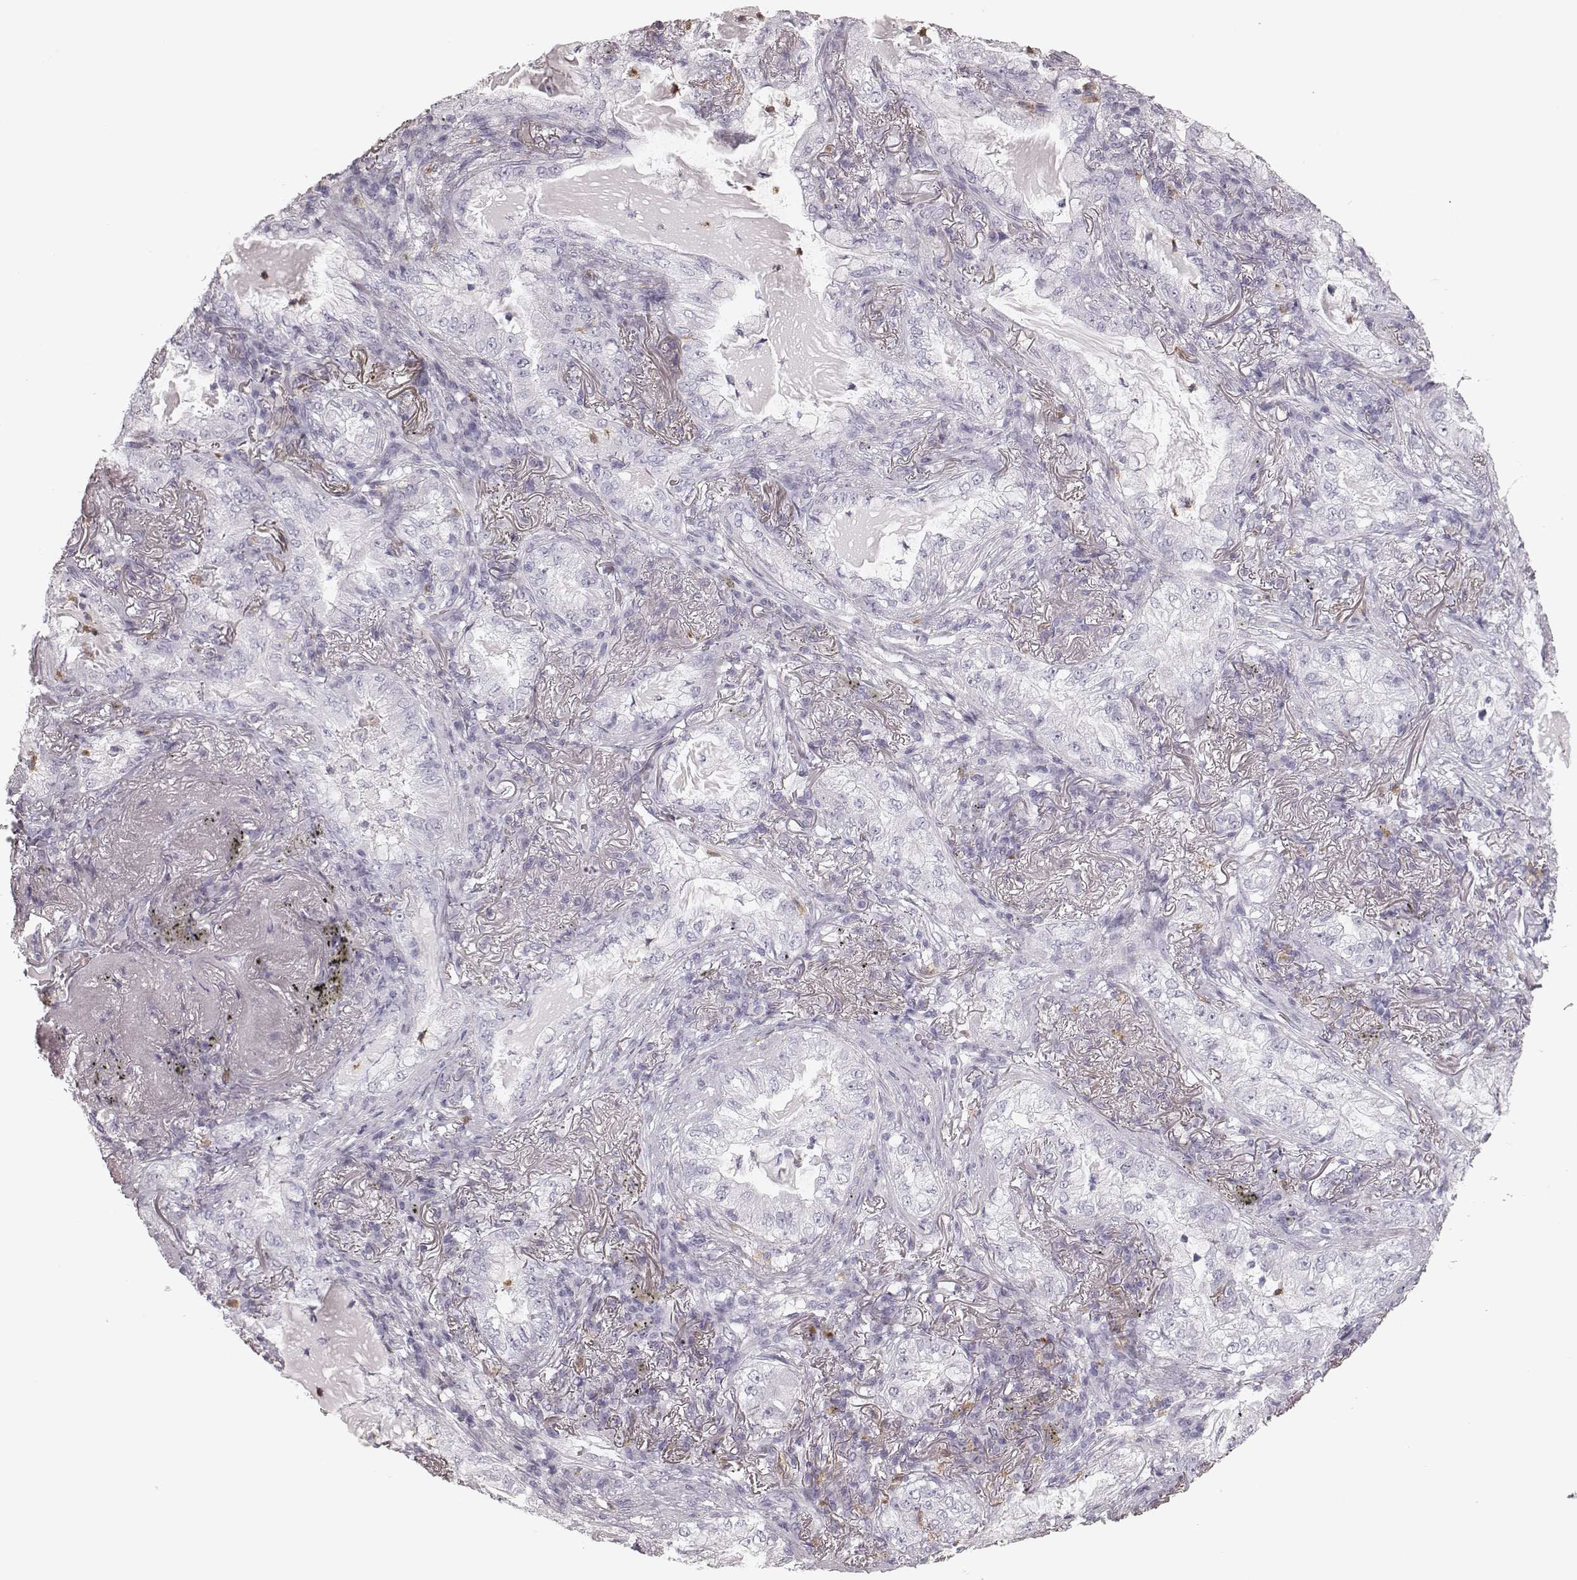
{"staining": {"intensity": "negative", "quantity": "none", "location": "none"}, "tissue": "lung cancer", "cell_type": "Tumor cells", "image_type": "cancer", "snomed": [{"axis": "morphology", "description": "Adenocarcinoma, NOS"}, {"axis": "topography", "description": "Lung"}], "caption": "The photomicrograph exhibits no significant positivity in tumor cells of lung adenocarcinoma.", "gene": "ELANE", "patient": {"sex": "female", "age": 73}}